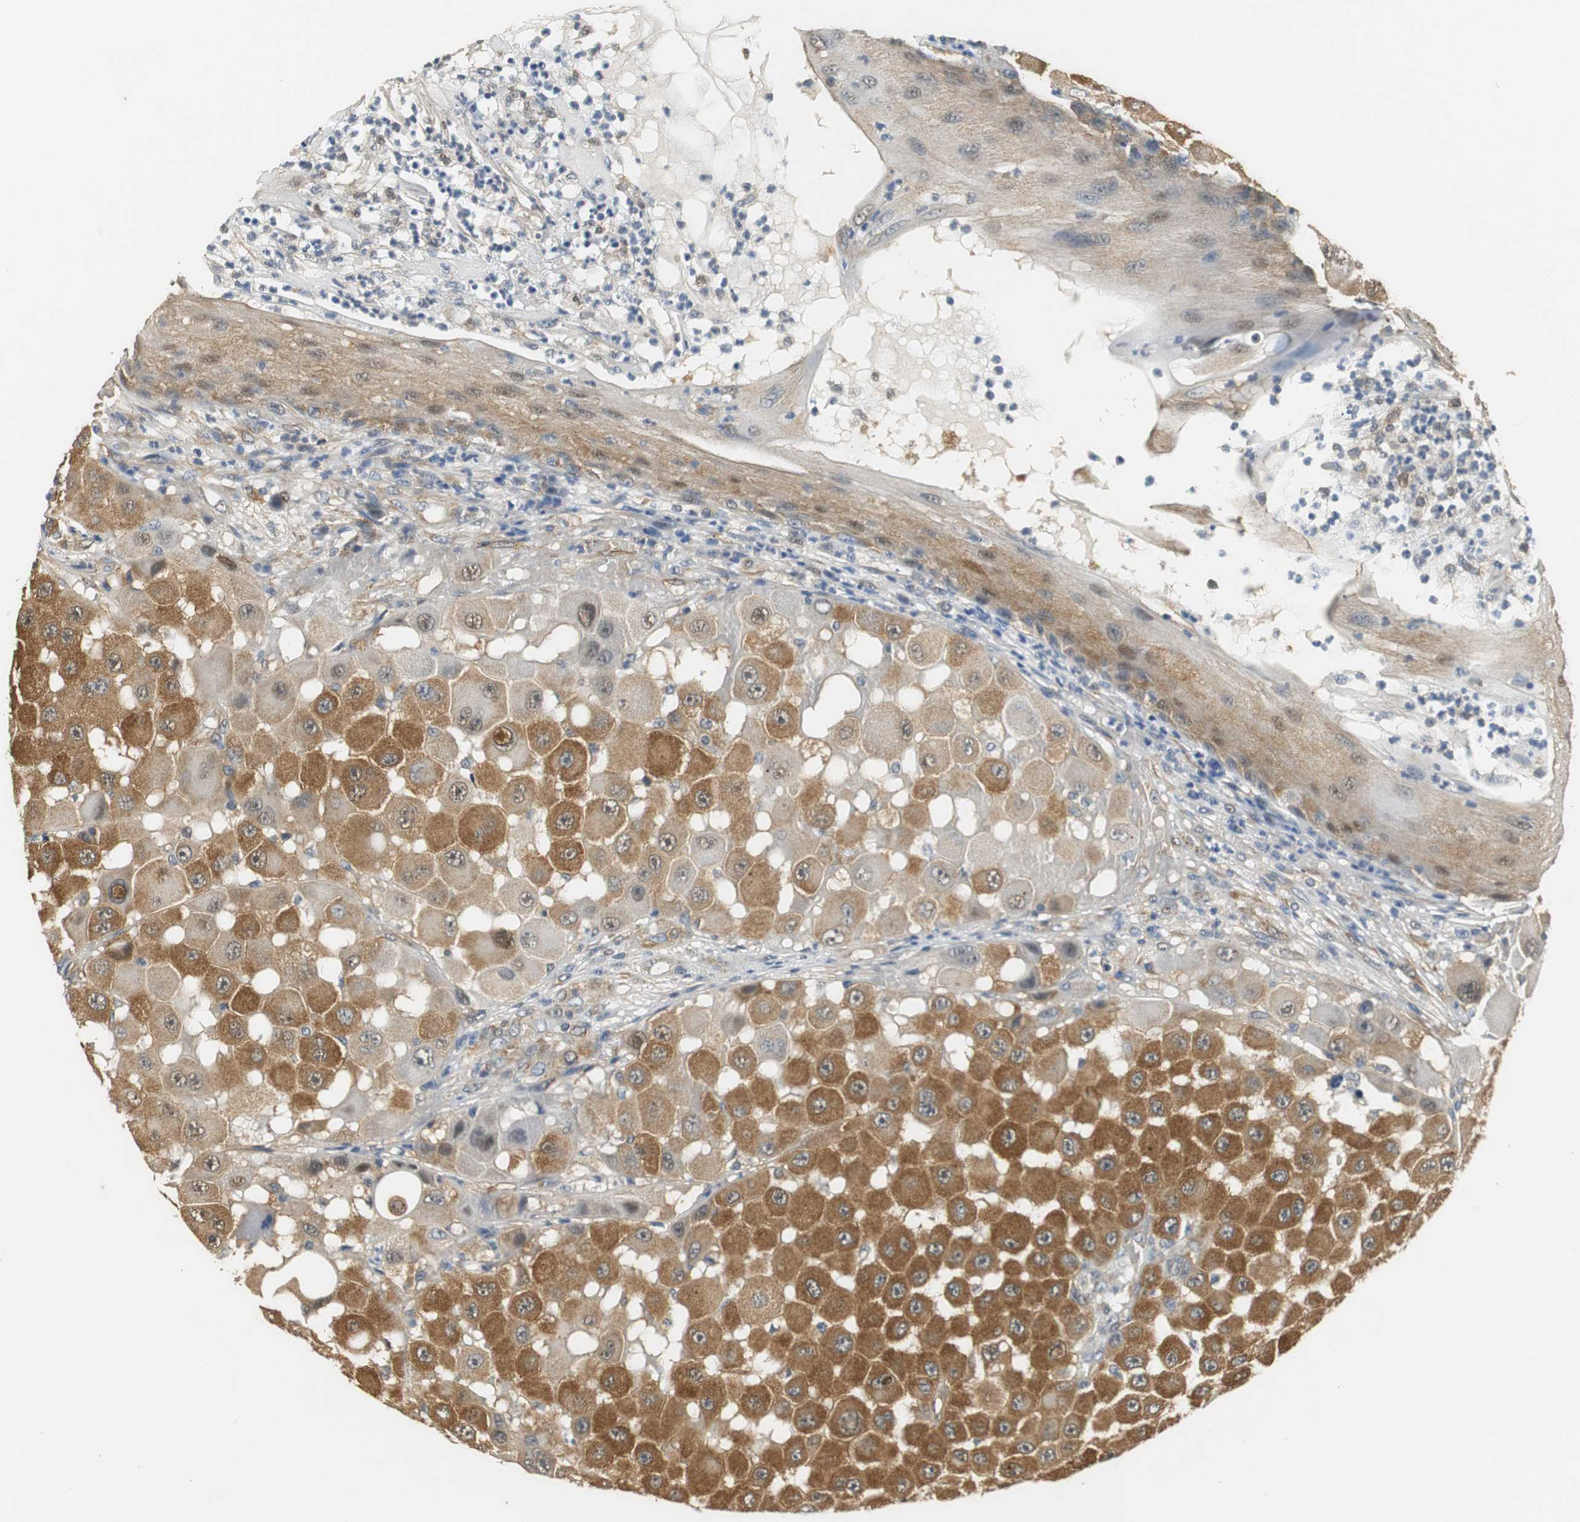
{"staining": {"intensity": "moderate", "quantity": ">75%", "location": "cytoplasmic/membranous"}, "tissue": "melanoma", "cell_type": "Tumor cells", "image_type": "cancer", "snomed": [{"axis": "morphology", "description": "Malignant melanoma, NOS"}, {"axis": "topography", "description": "Skin"}], "caption": "Protein staining reveals moderate cytoplasmic/membranous positivity in approximately >75% of tumor cells in malignant melanoma. (DAB (3,3'-diaminobenzidine) IHC, brown staining for protein, blue staining for nuclei).", "gene": "UBQLN2", "patient": {"sex": "female", "age": 81}}